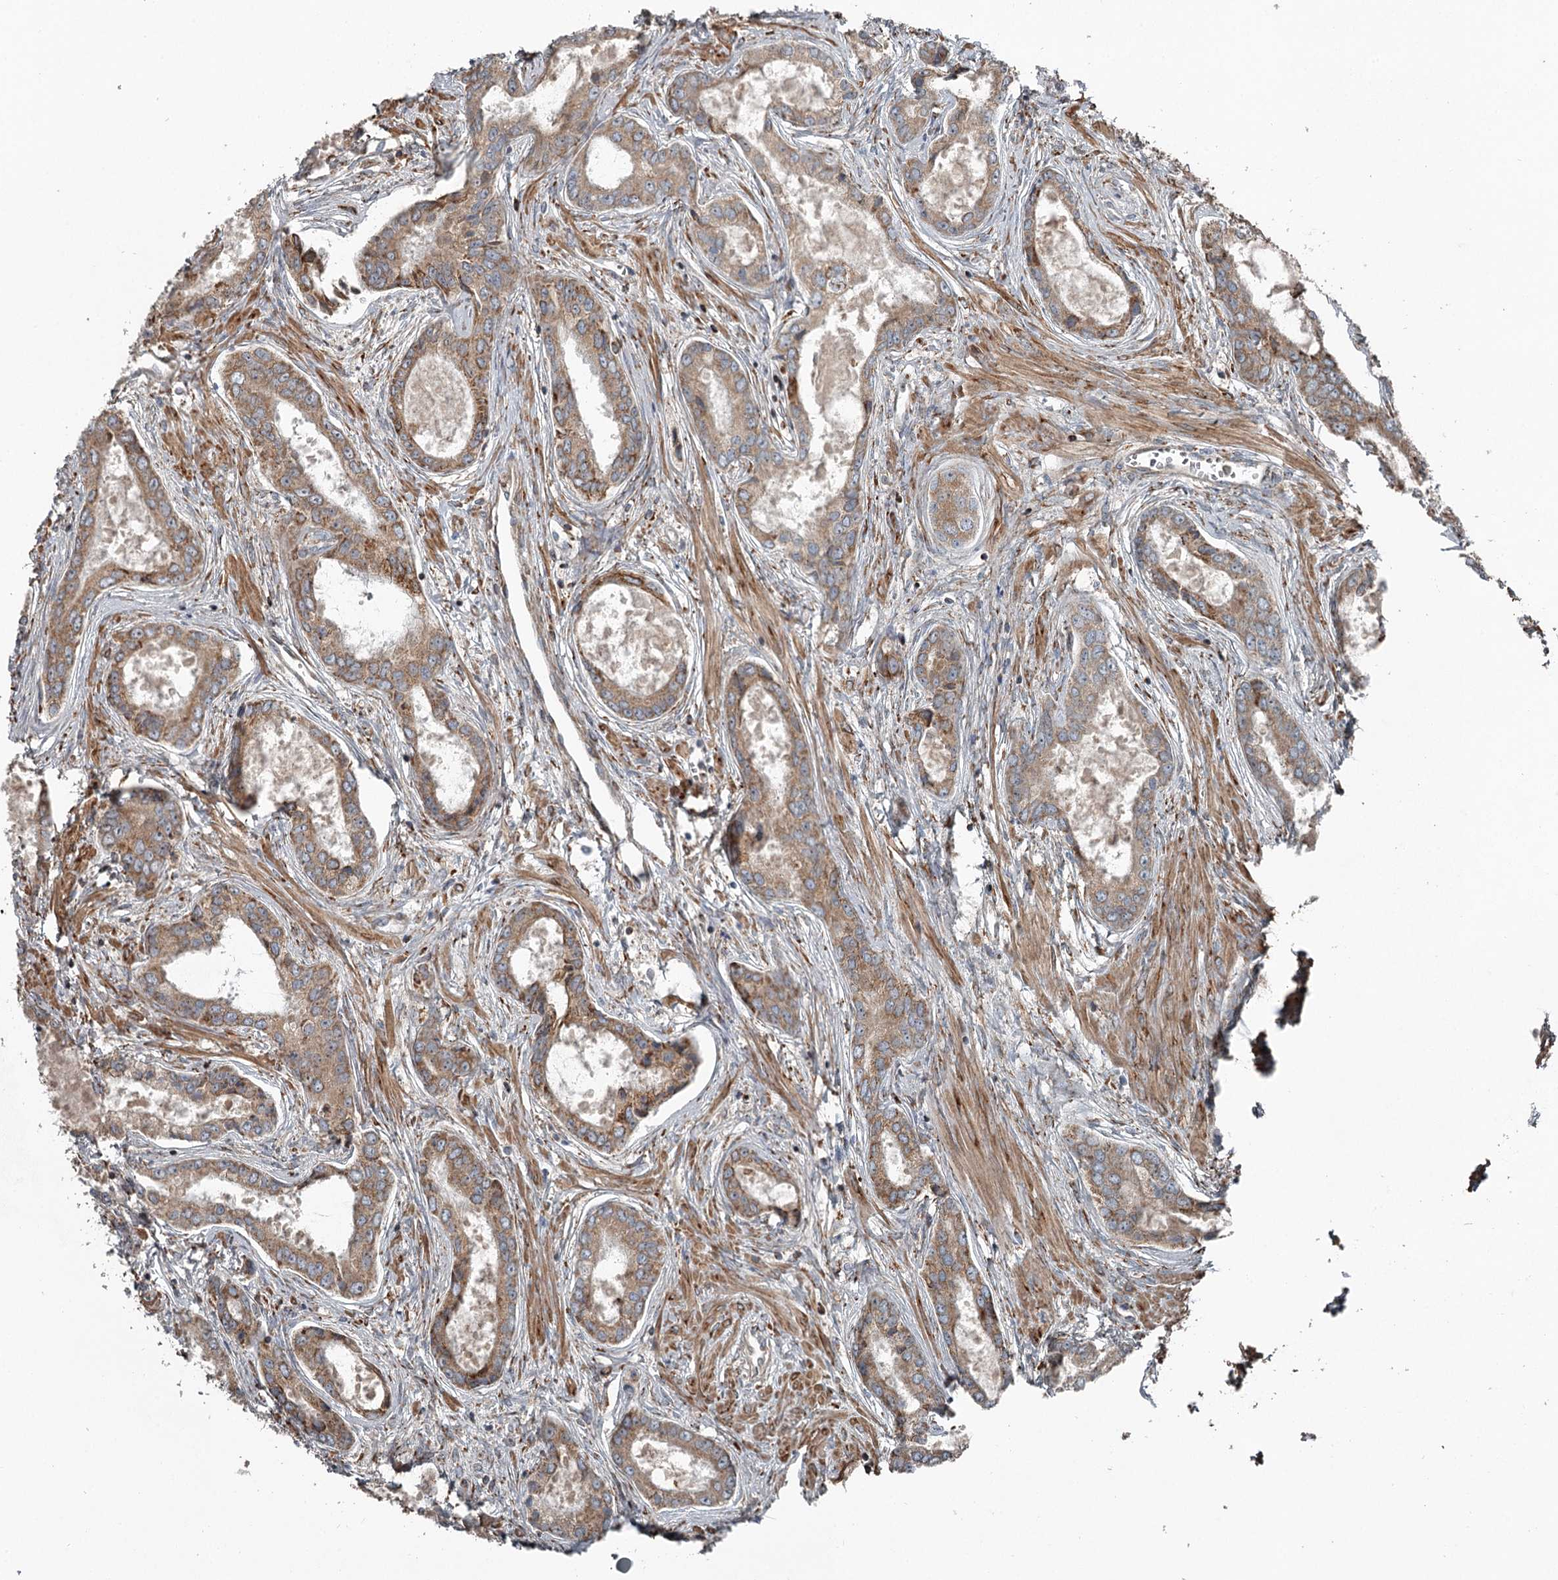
{"staining": {"intensity": "moderate", "quantity": ">75%", "location": "cytoplasmic/membranous"}, "tissue": "prostate cancer", "cell_type": "Tumor cells", "image_type": "cancer", "snomed": [{"axis": "morphology", "description": "Adenocarcinoma, Low grade"}, {"axis": "topography", "description": "Prostate"}], "caption": "Prostate cancer tissue shows moderate cytoplasmic/membranous positivity in approximately >75% of tumor cells, visualized by immunohistochemistry.", "gene": "RASSF8", "patient": {"sex": "male", "age": 68}}